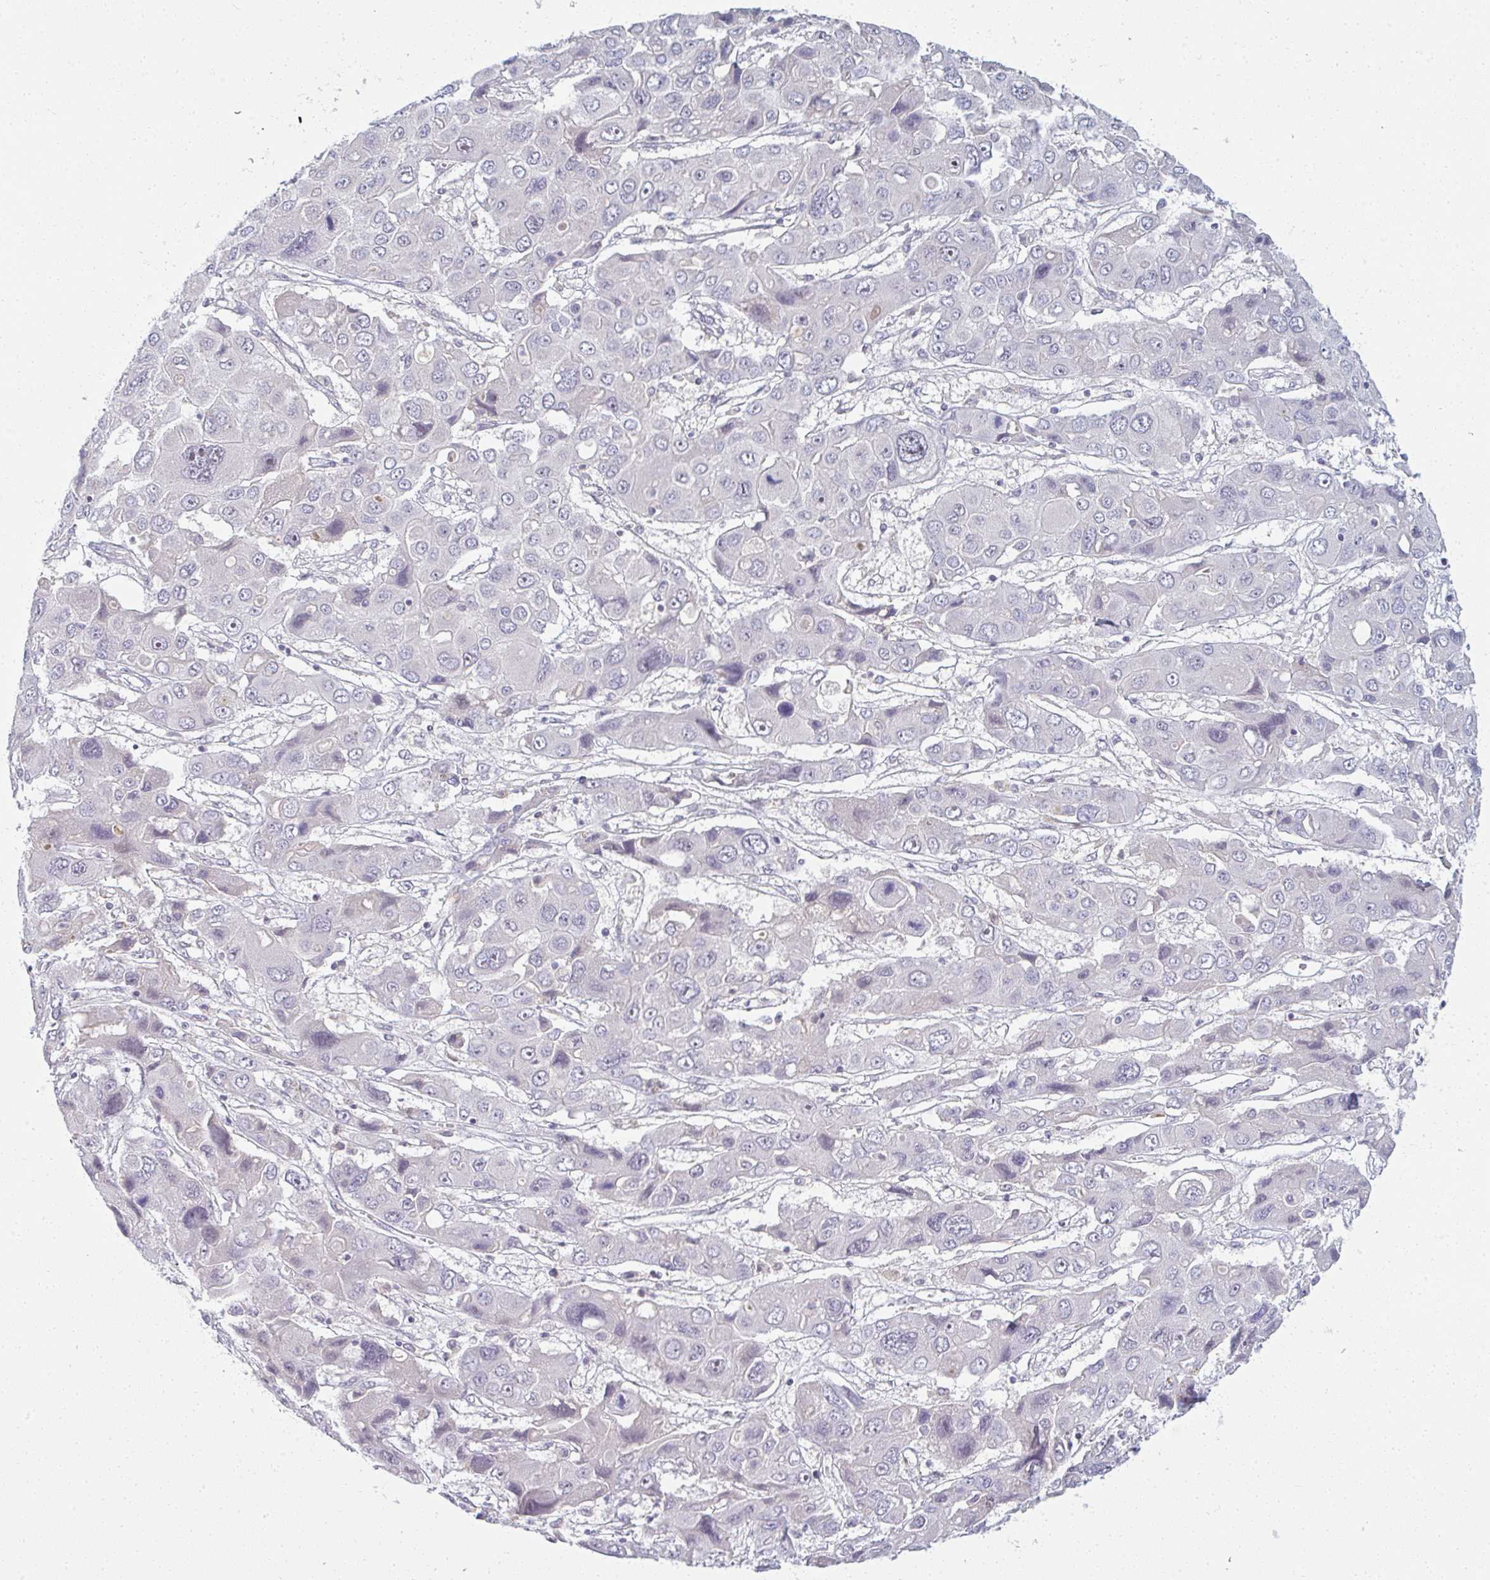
{"staining": {"intensity": "negative", "quantity": "none", "location": "none"}, "tissue": "liver cancer", "cell_type": "Tumor cells", "image_type": "cancer", "snomed": [{"axis": "morphology", "description": "Cholangiocarcinoma"}, {"axis": "topography", "description": "Liver"}], "caption": "The photomicrograph displays no staining of tumor cells in liver cancer.", "gene": "PPFIA4", "patient": {"sex": "male", "age": 67}}